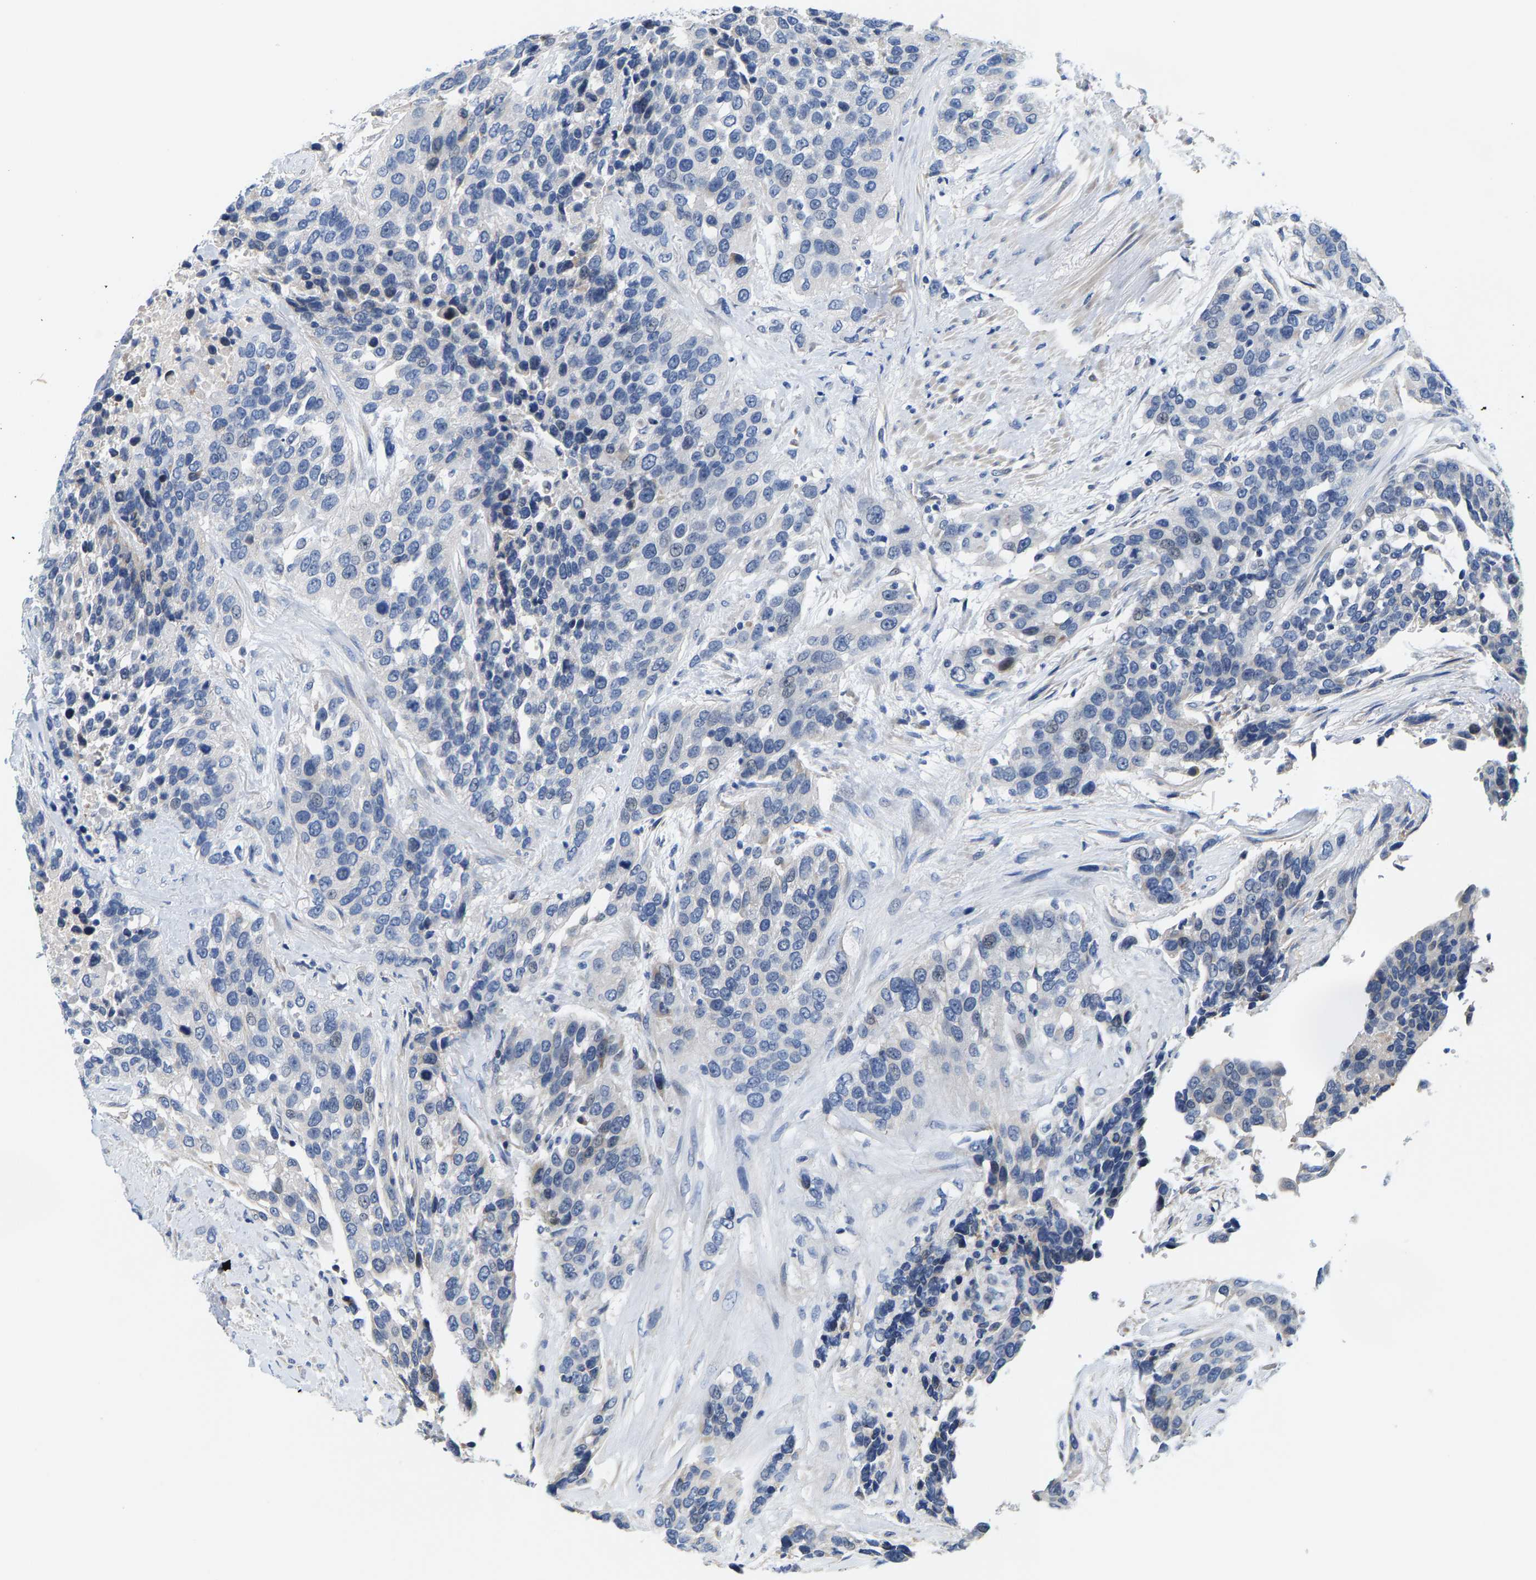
{"staining": {"intensity": "negative", "quantity": "none", "location": "none"}, "tissue": "urothelial cancer", "cell_type": "Tumor cells", "image_type": "cancer", "snomed": [{"axis": "morphology", "description": "Urothelial carcinoma, High grade"}, {"axis": "topography", "description": "Urinary bladder"}], "caption": "This is an IHC histopathology image of human high-grade urothelial carcinoma. There is no staining in tumor cells.", "gene": "KLHL1", "patient": {"sex": "female", "age": 80}}